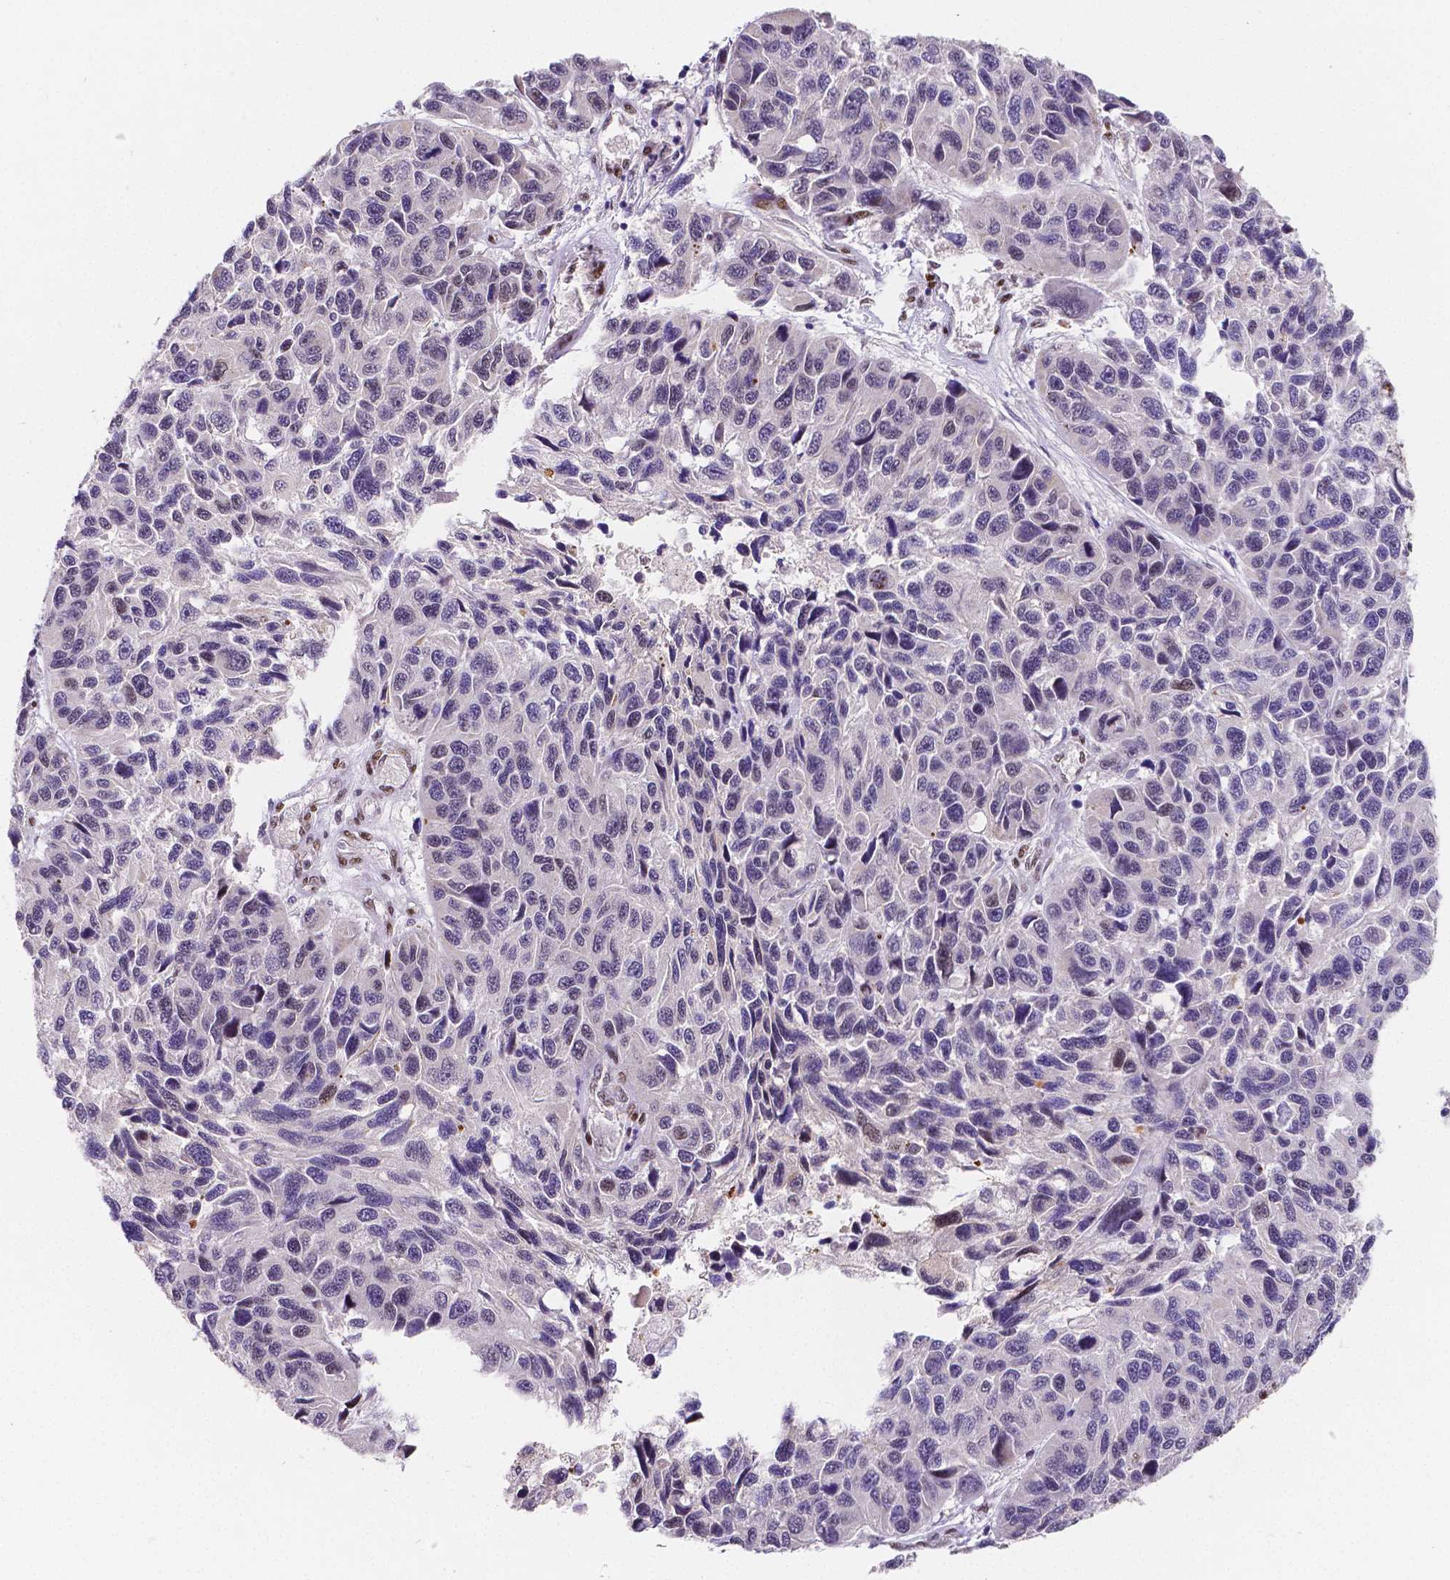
{"staining": {"intensity": "negative", "quantity": "none", "location": "none"}, "tissue": "melanoma", "cell_type": "Tumor cells", "image_type": "cancer", "snomed": [{"axis": "morphology", "description": "Malignant melanoma, NOS"}, {"axis": "topography", "description": "Skin"}], "caption": "Protein analysis of melanoma reveals no significant expression in tumor cells. The staining is performed using DAB (3,3'-diaminobenzidine) brown chromogen with nuclei counter-stained in using hematoxylin.", "gene": "MEF2C", "patient": {"sex": "male", "age": 53}}